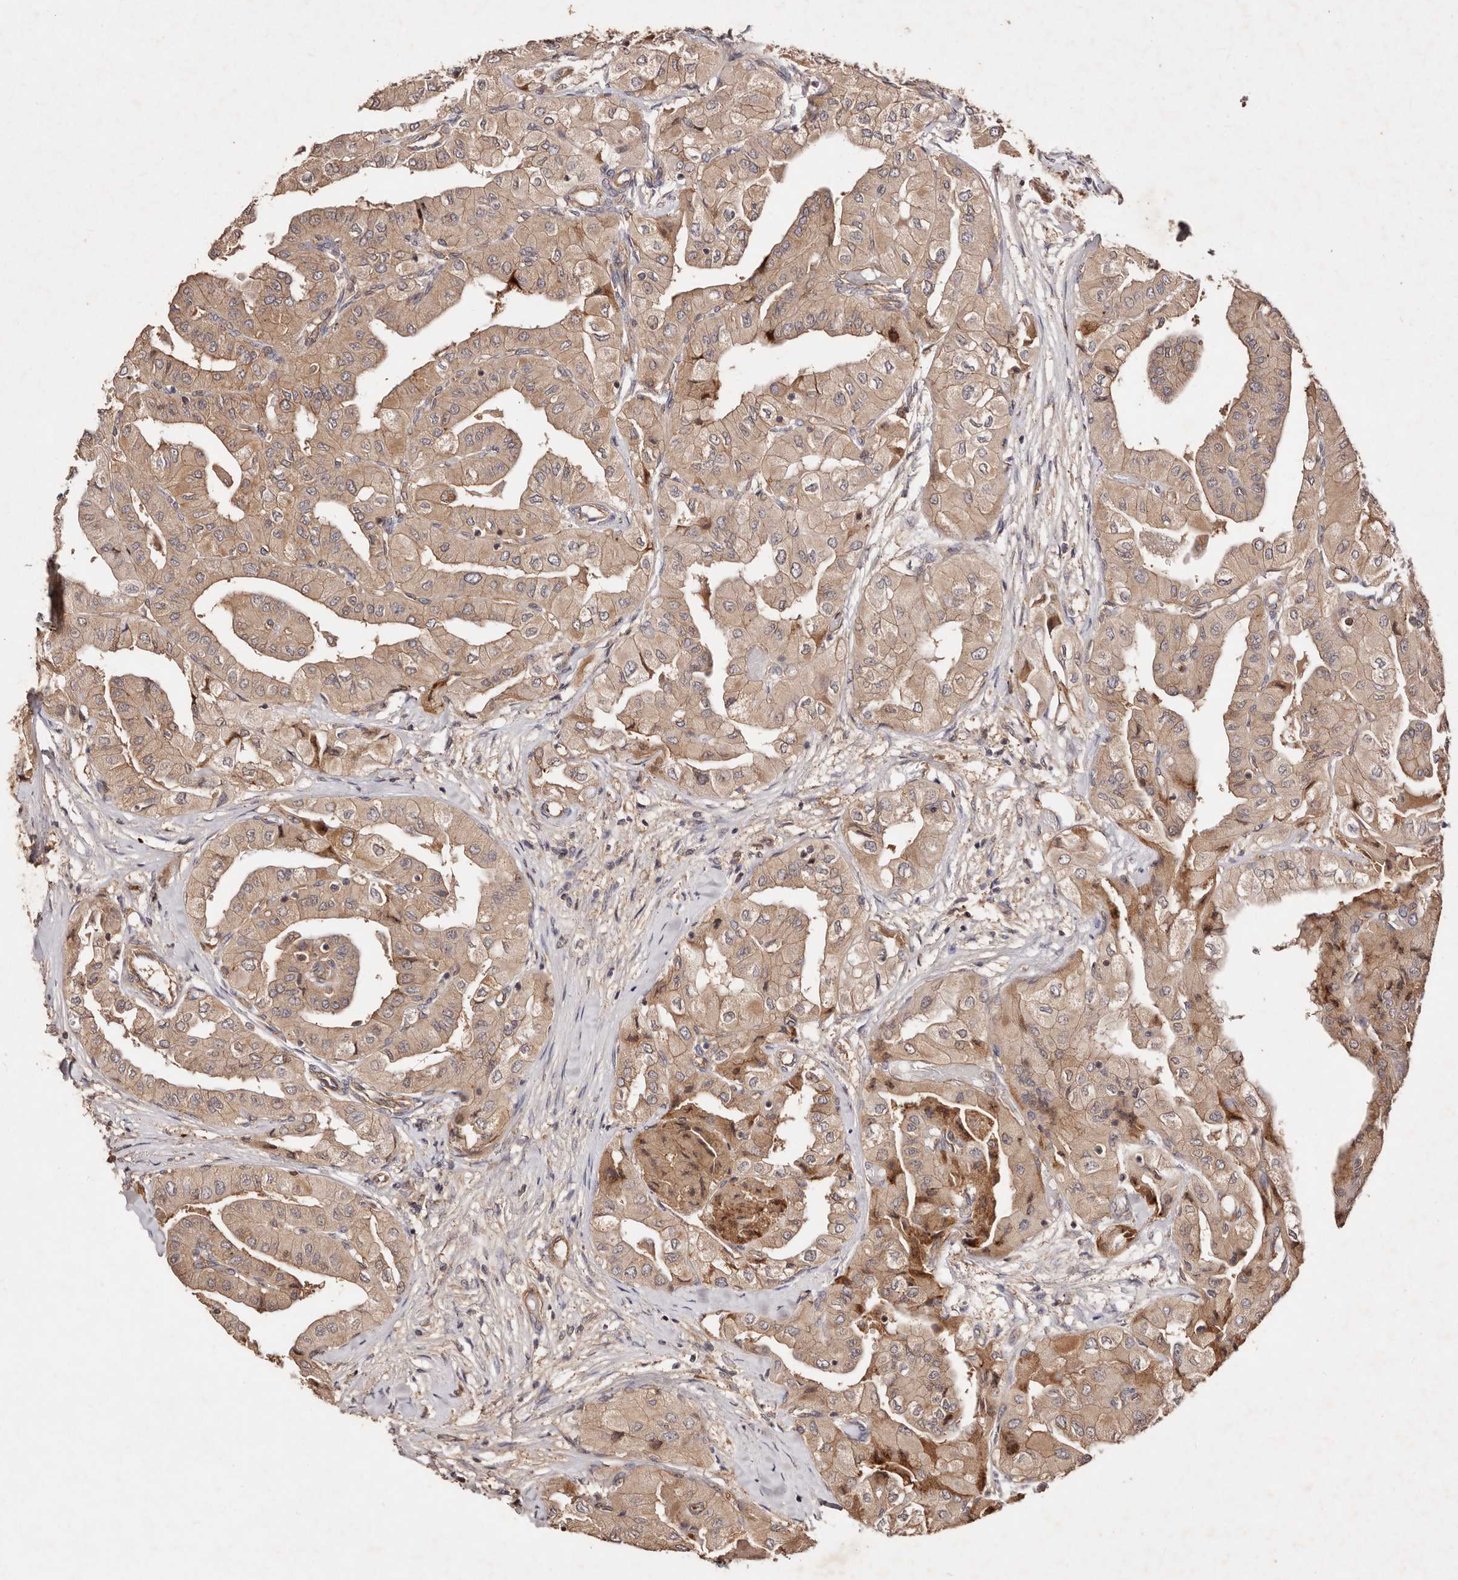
{"staining": {"intensity": "weak", "quantity": ">75%", "location": "cytoplasmic/membranous"}, "tissue": "thyroid cancer", "cell_type": "Tumor cells", "image_type": "cancer", "snomed": [{"axis": "morphology", "description": "Papillary adenocarcinoma, NOS"}, {"axis": "topography", "description": "Thyroid gland"}], "caption": "Immunohistochemical staining of papillary adenocarcinoma (thyroid) reveals low levels of weak cytoplasmic/membranous positivity in about >75% of tumor cells.", "gene": "CCL14", "patient": {"sex": "female", "age": 59}}